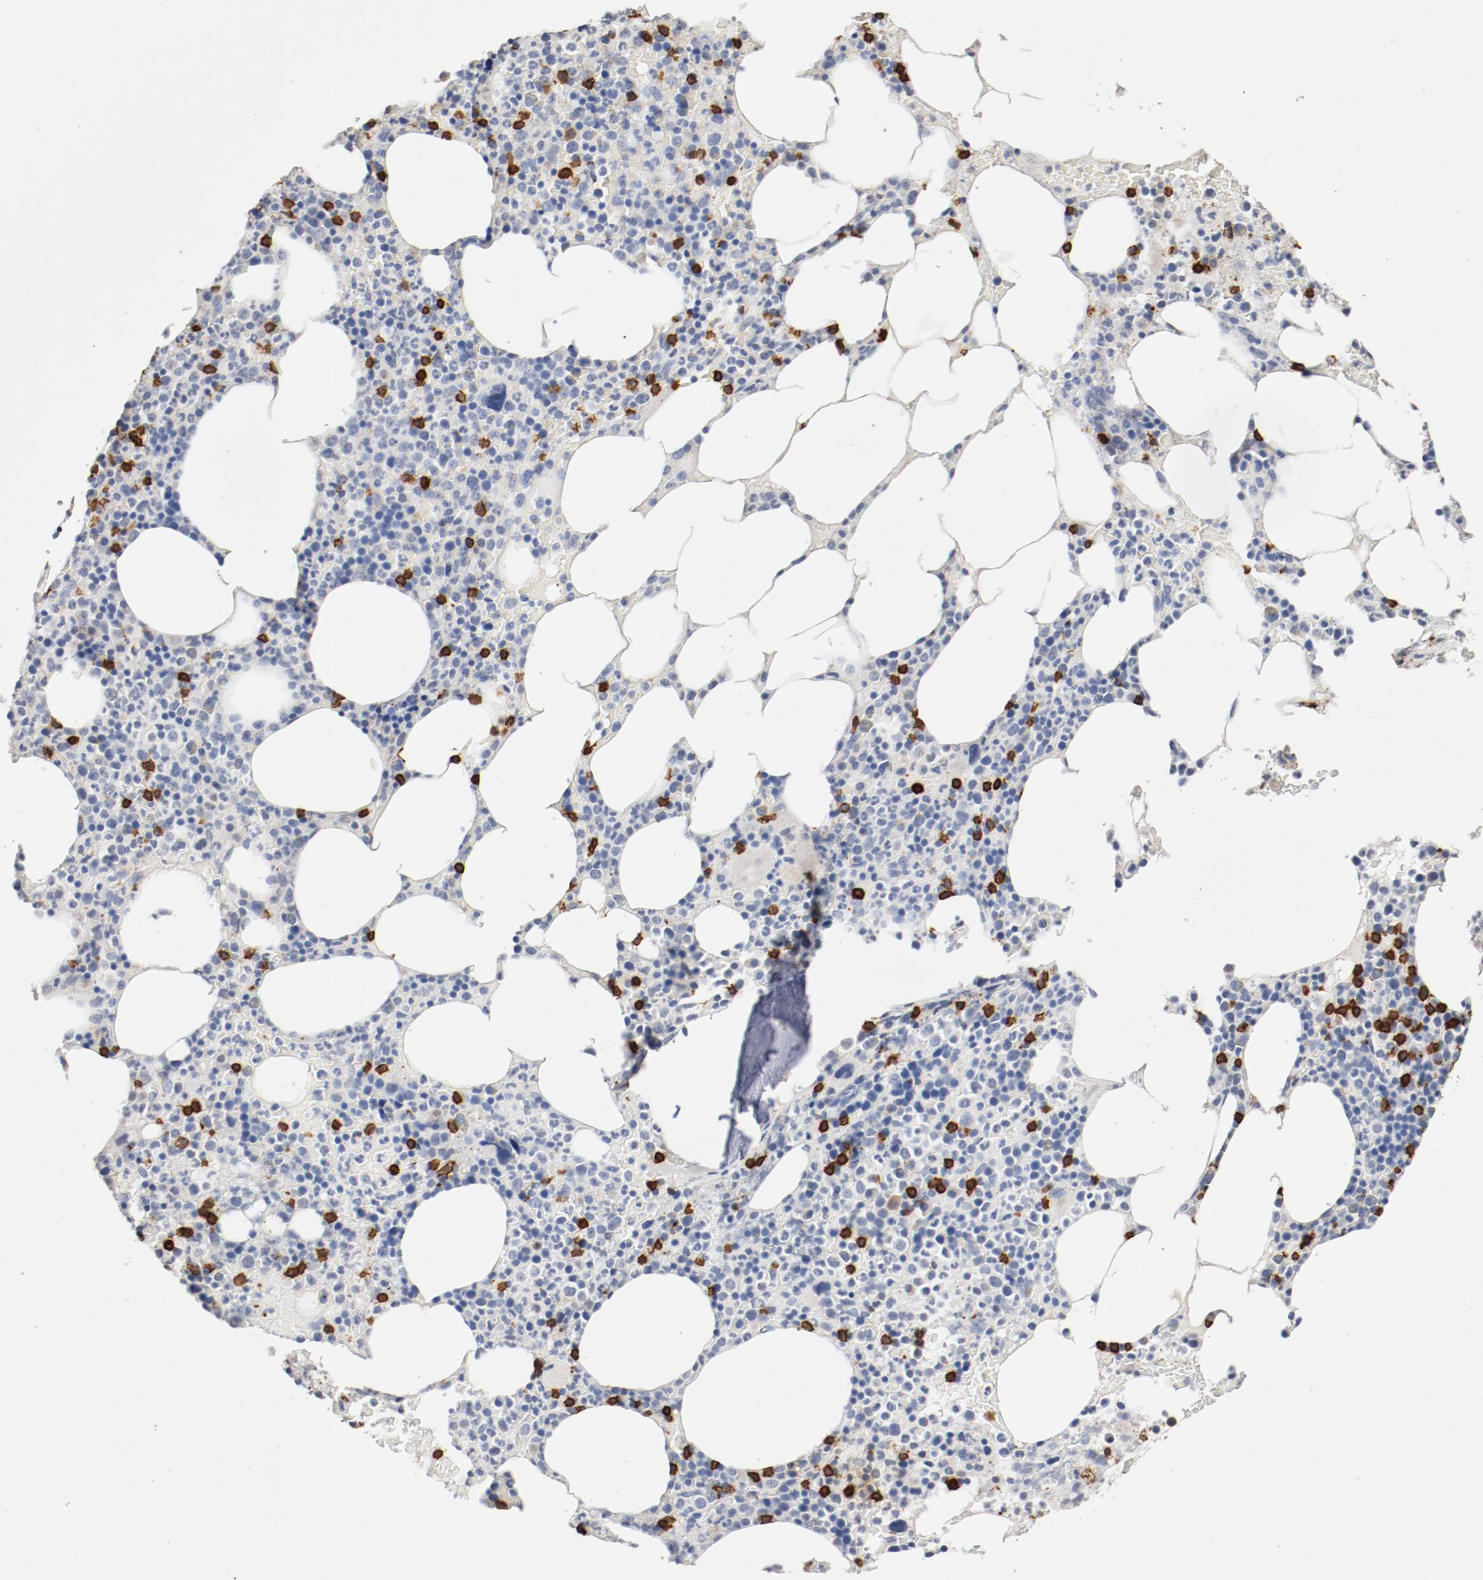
{"staining": {"intensity": "strong", "quantity": "25%-75%", "location": "cytoplasmic/membranous"}, "tissue": "bone marrow", "cell_type": "Hematopoietic cells", "image_type": "normal", "snomed": [{"axis": "morphology", "description": "Normal tissue, NOS"}, {"axis": "topography", "description": "Bone marrow"}], "caption": "Benign bone marrow was stained to show a protein in brown. There is high levels of strong cytoplasmic/membranous expression in approximately 25%-75% of hematopoietic cells.", "gene": "CD247", "patient": {"sex": "female", "age": 66}}